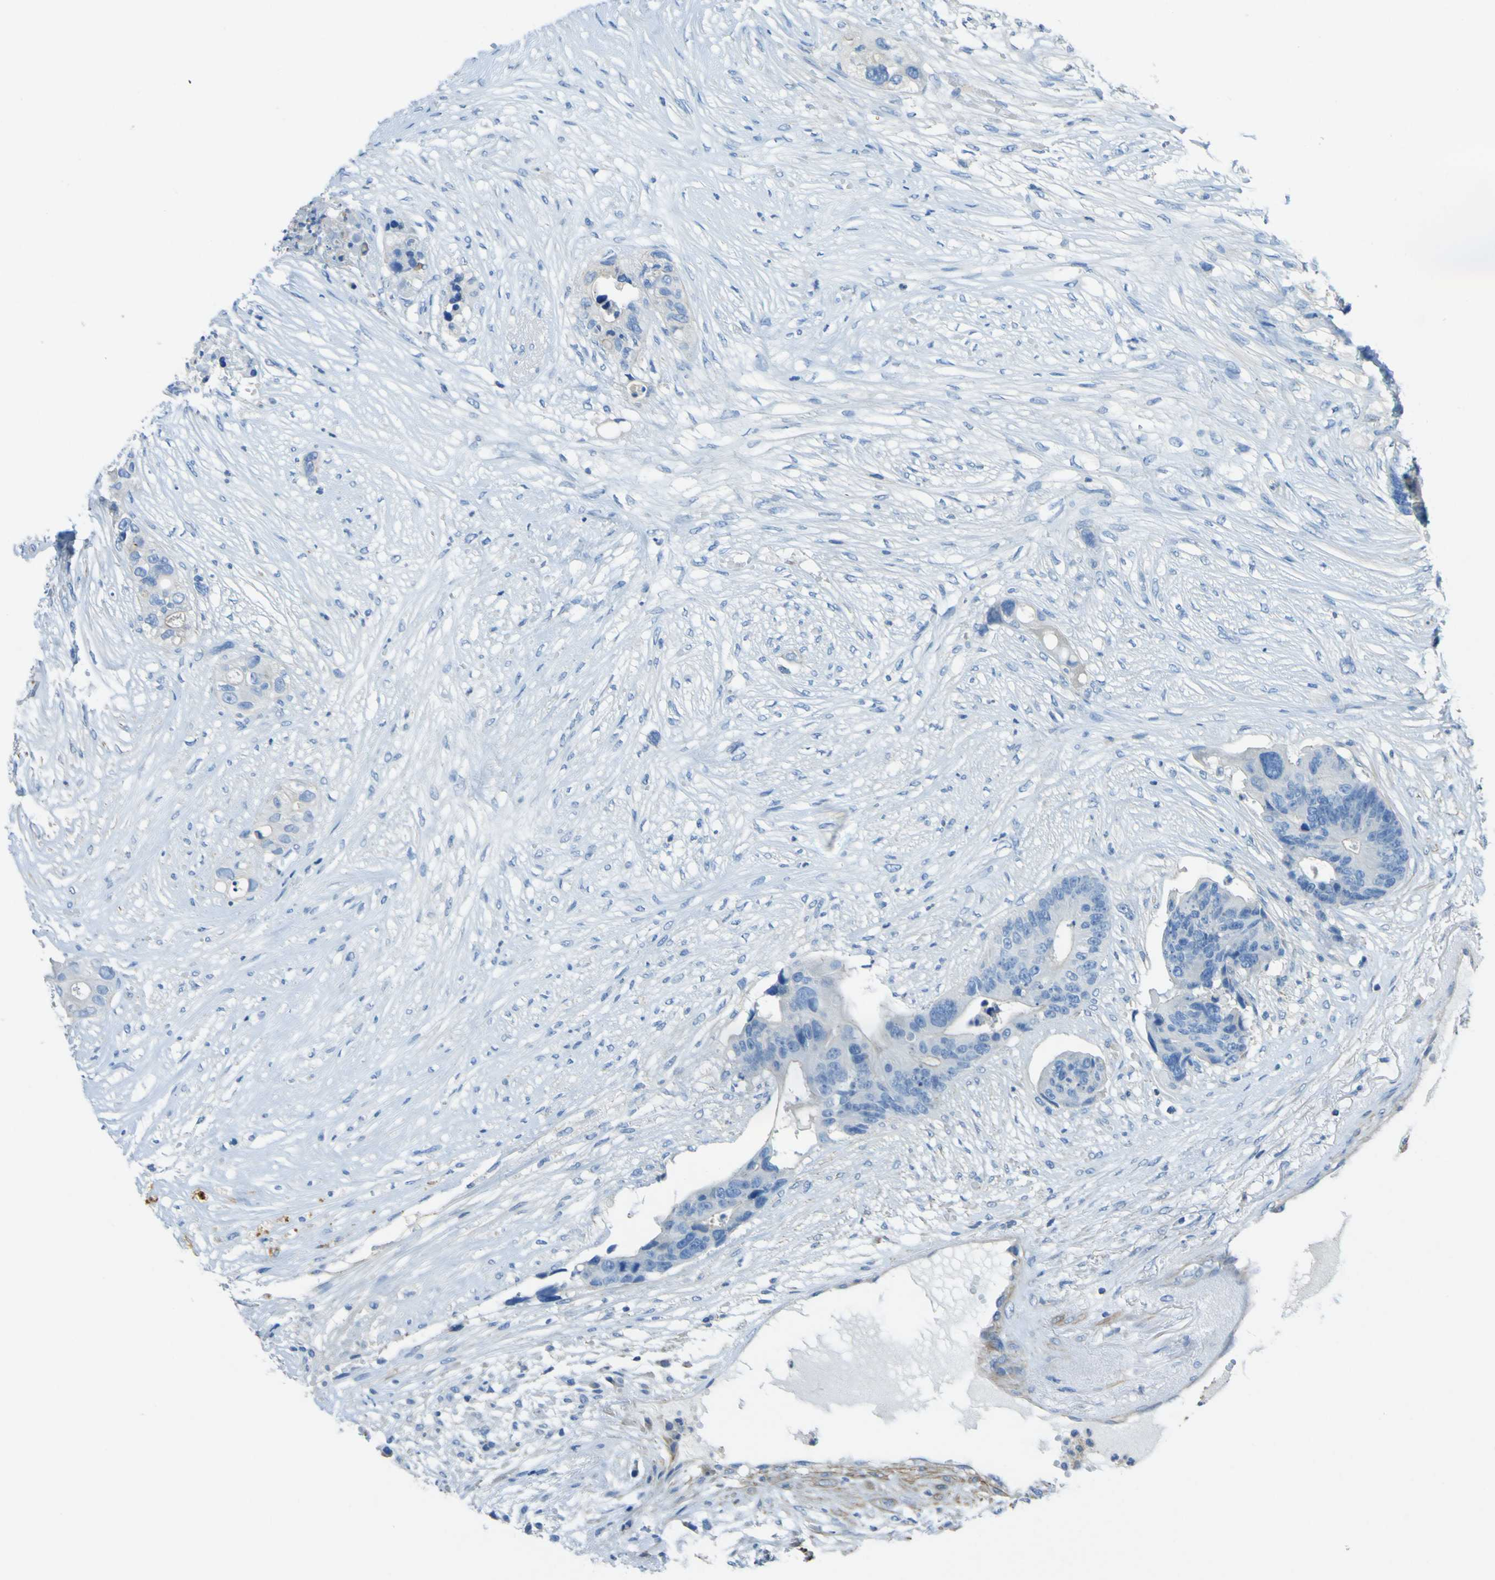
{"staining": {"intensity": "negative", "quantity": "none", "location": "none"}, "tissue": "colorectal cancer", "cell_type": "Tumor cells", "image_type": "cancer", "snomed": [{"axis": "morphology", "description": "Adenocarcinoma, NOS"}, {"axis": "topography", "description": "Colon"}], "caption": "Adenocarcinoma (colorectal) stained for a protein using immunohistochemistry (IHC) shows no positivity tumor cells.", "gene": "OGN", "patient": {"sex": "female", "age": 57}}